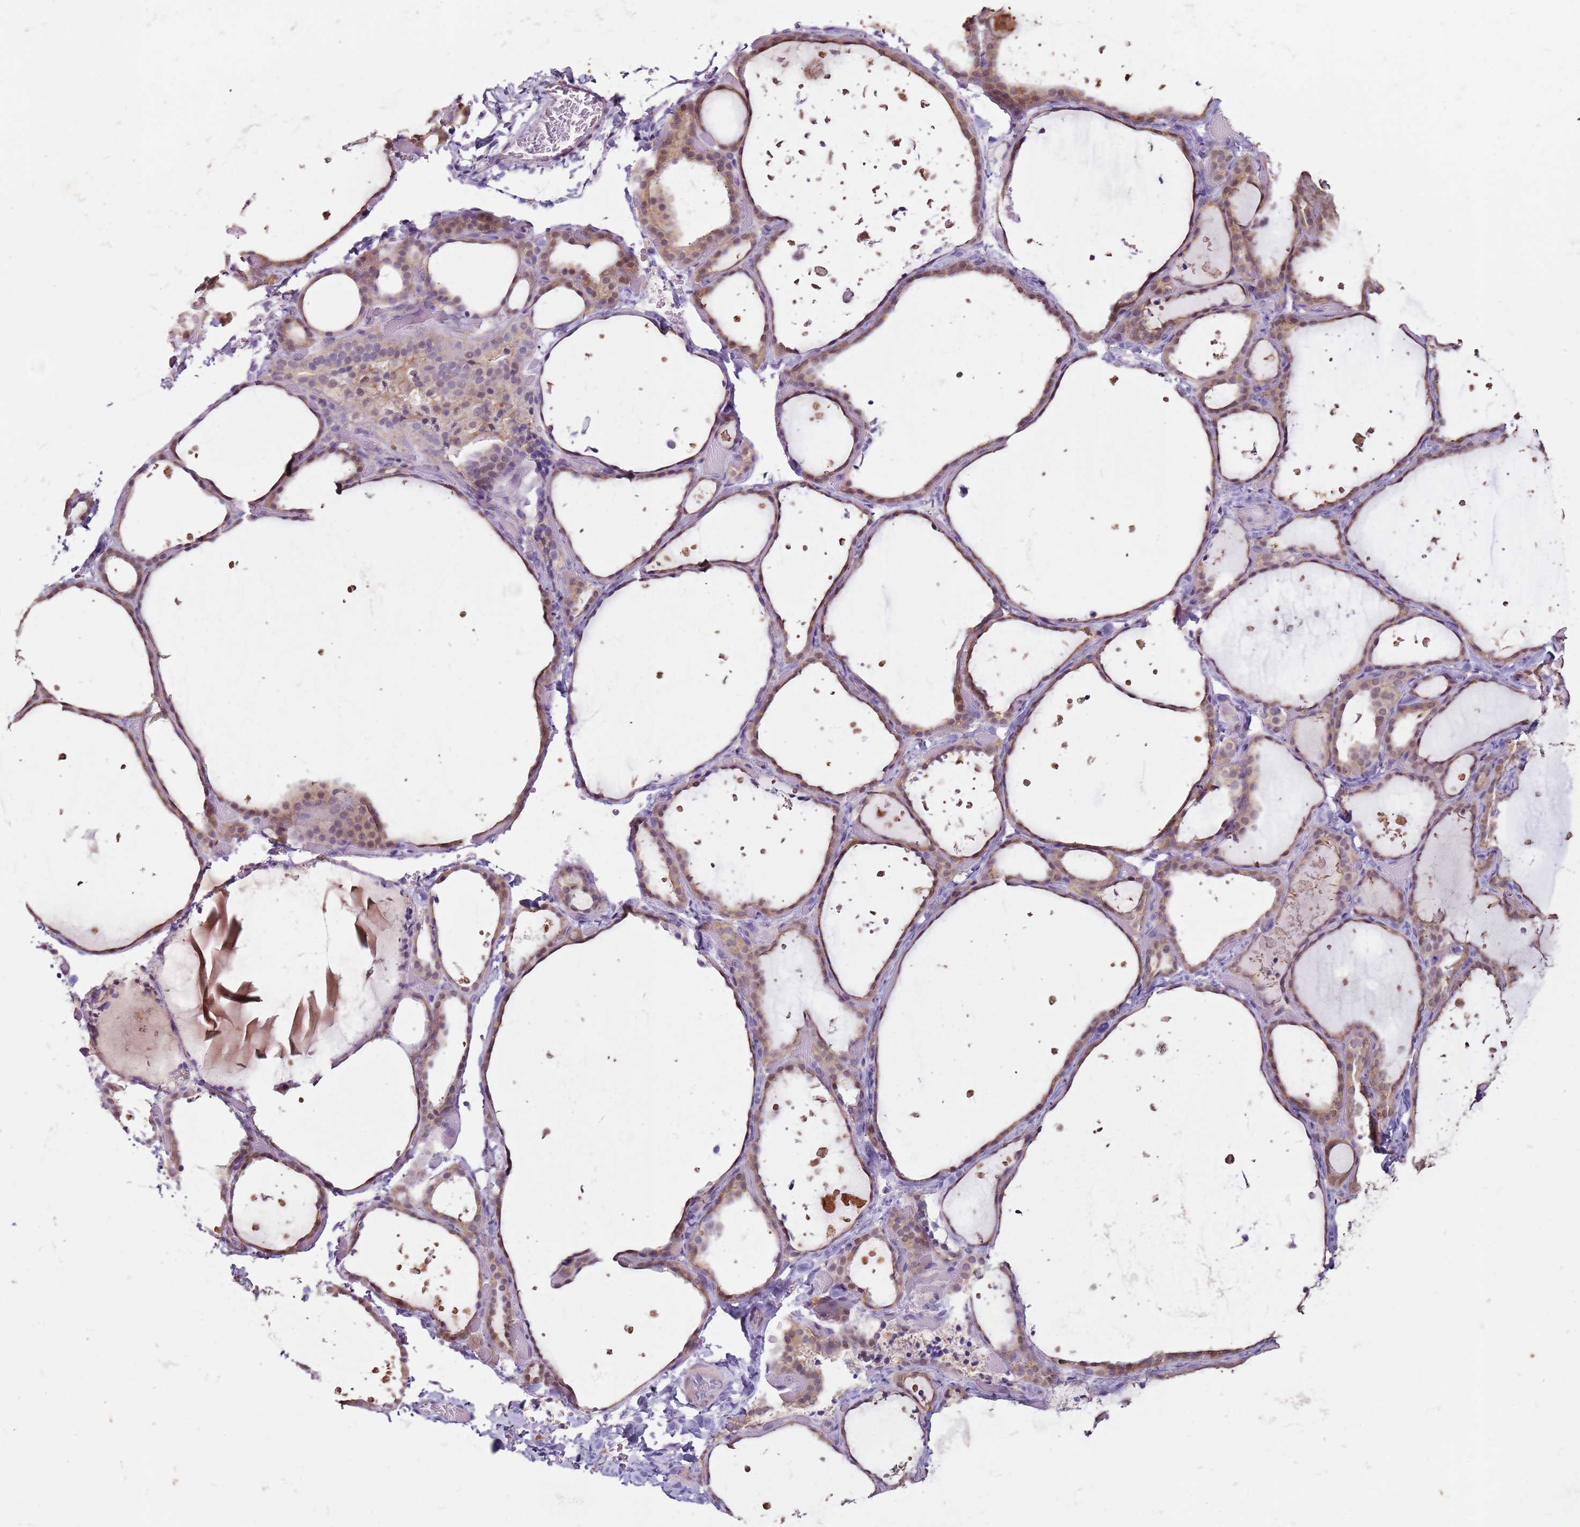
{"staining": {"intensity": "moderate", "quantity": ">75%", "location": "cytoplasmic/membranous"}, "tissue": "thyroid gland", "cell_type": "Glandular cells", "image_type": "normal", "snomed": [{"axis": "morphology", "description": "Normal tissue, NOS"}, {"axis": "topography", "description": "Thyroid gland"}], "caption": "Immunohistochemical staining of unremarkable human thyroid gland exhibits medium levels of moderate cytoplasmic/membranous staining in about >75% of glandular cells.", "gene": "MDH1", "patient": {"sex": "female", "age": 44}}